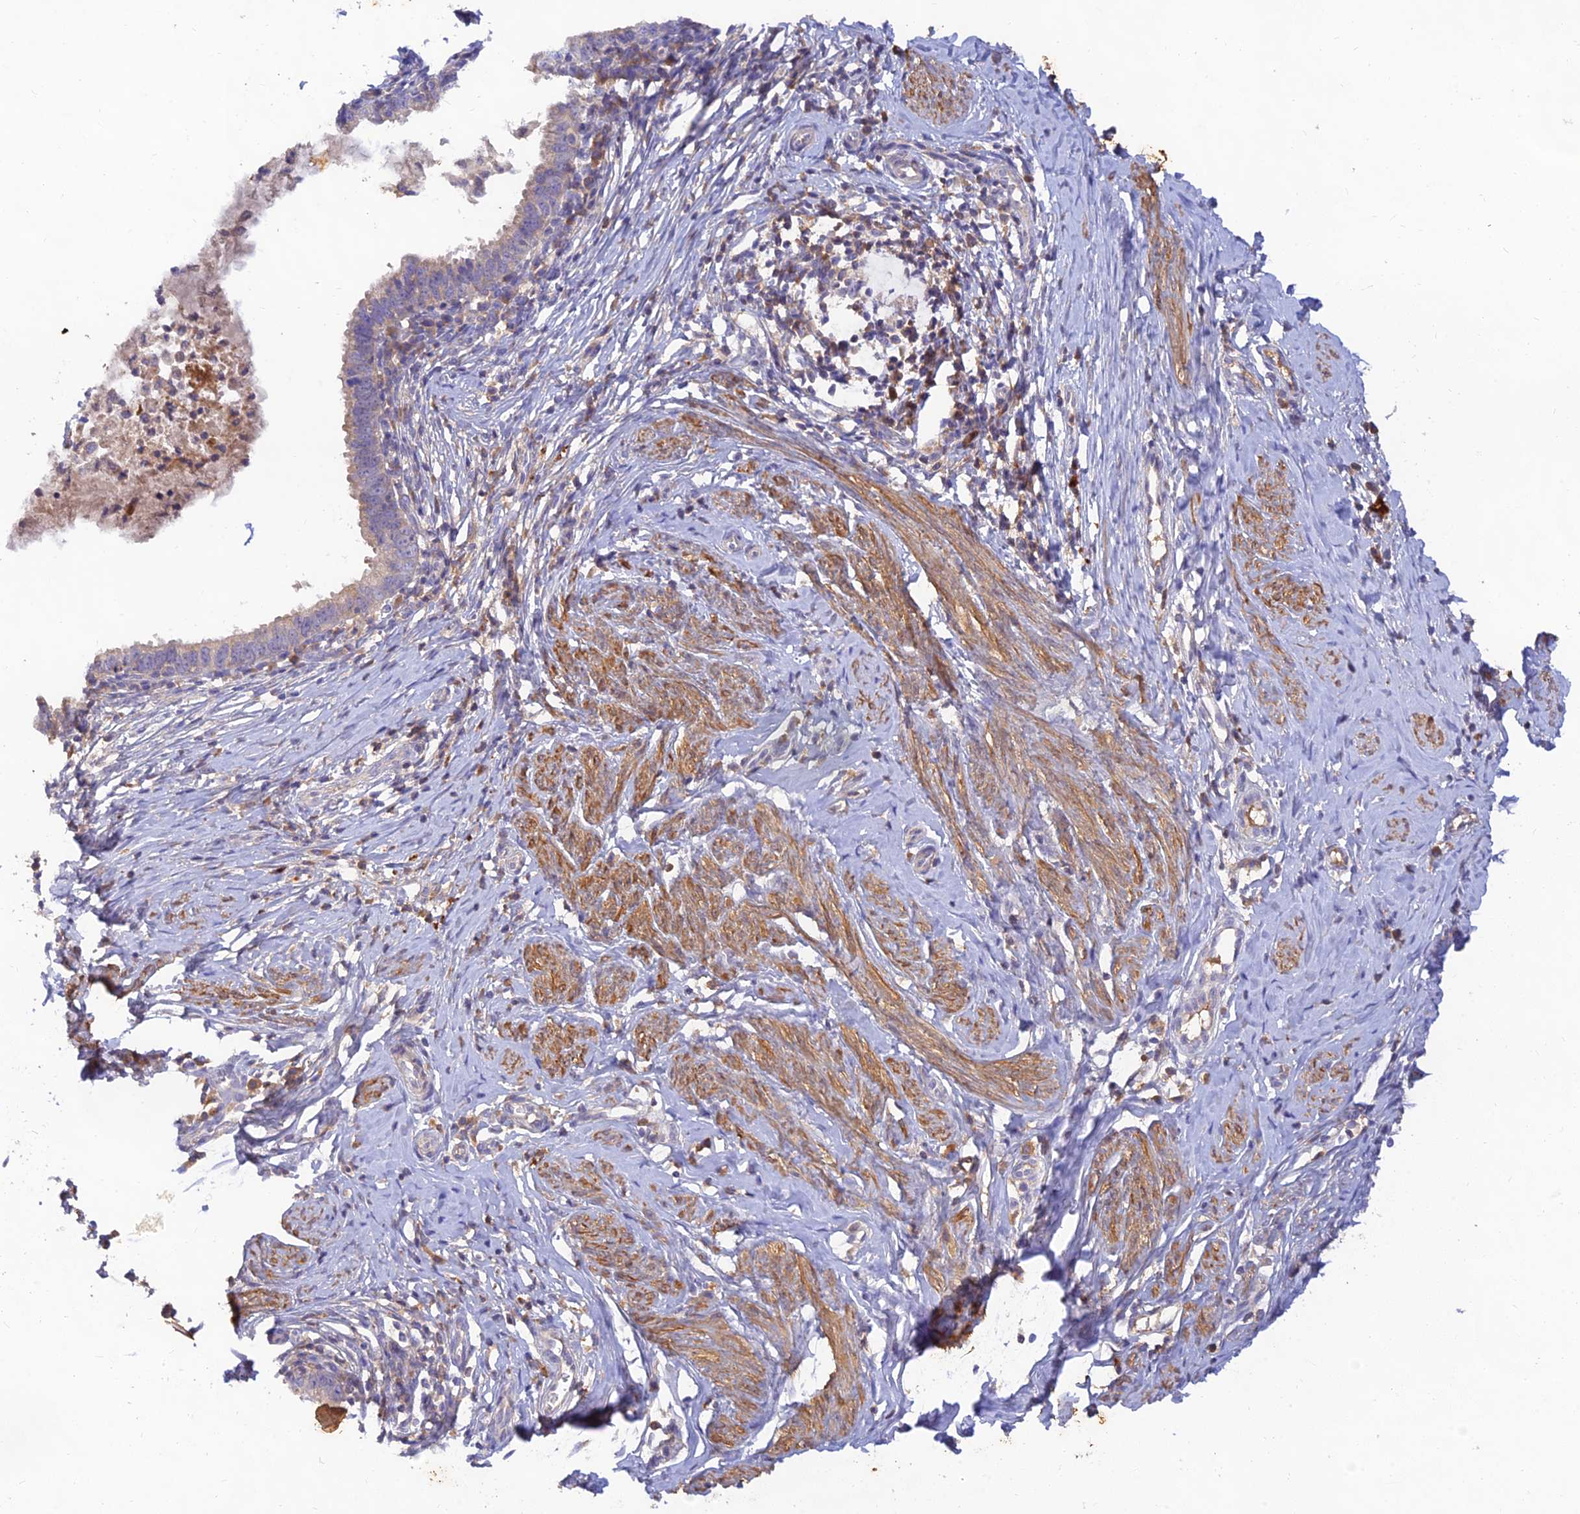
{"staining": {"intensity": "negative", "quantity": "none", "location": "none"}, "tissue": "cervical cancer", "cell_type": "Tumor cells", "image_type": "cancer", "snomed": [{"axis": "morphology", "description": "Adenocarcinoma, NOS"}, {"axis": "topography", "description": "Cervix"}], "caption": "A micrograph of human adenocarcinoma (cervical) is negative for staining in tumor cells. (DAB immunohistochemistry (IHC) with hematoxylin counter stain).", "gene": "ACSM5", "patient": {"sex": "female", "age": 36}}